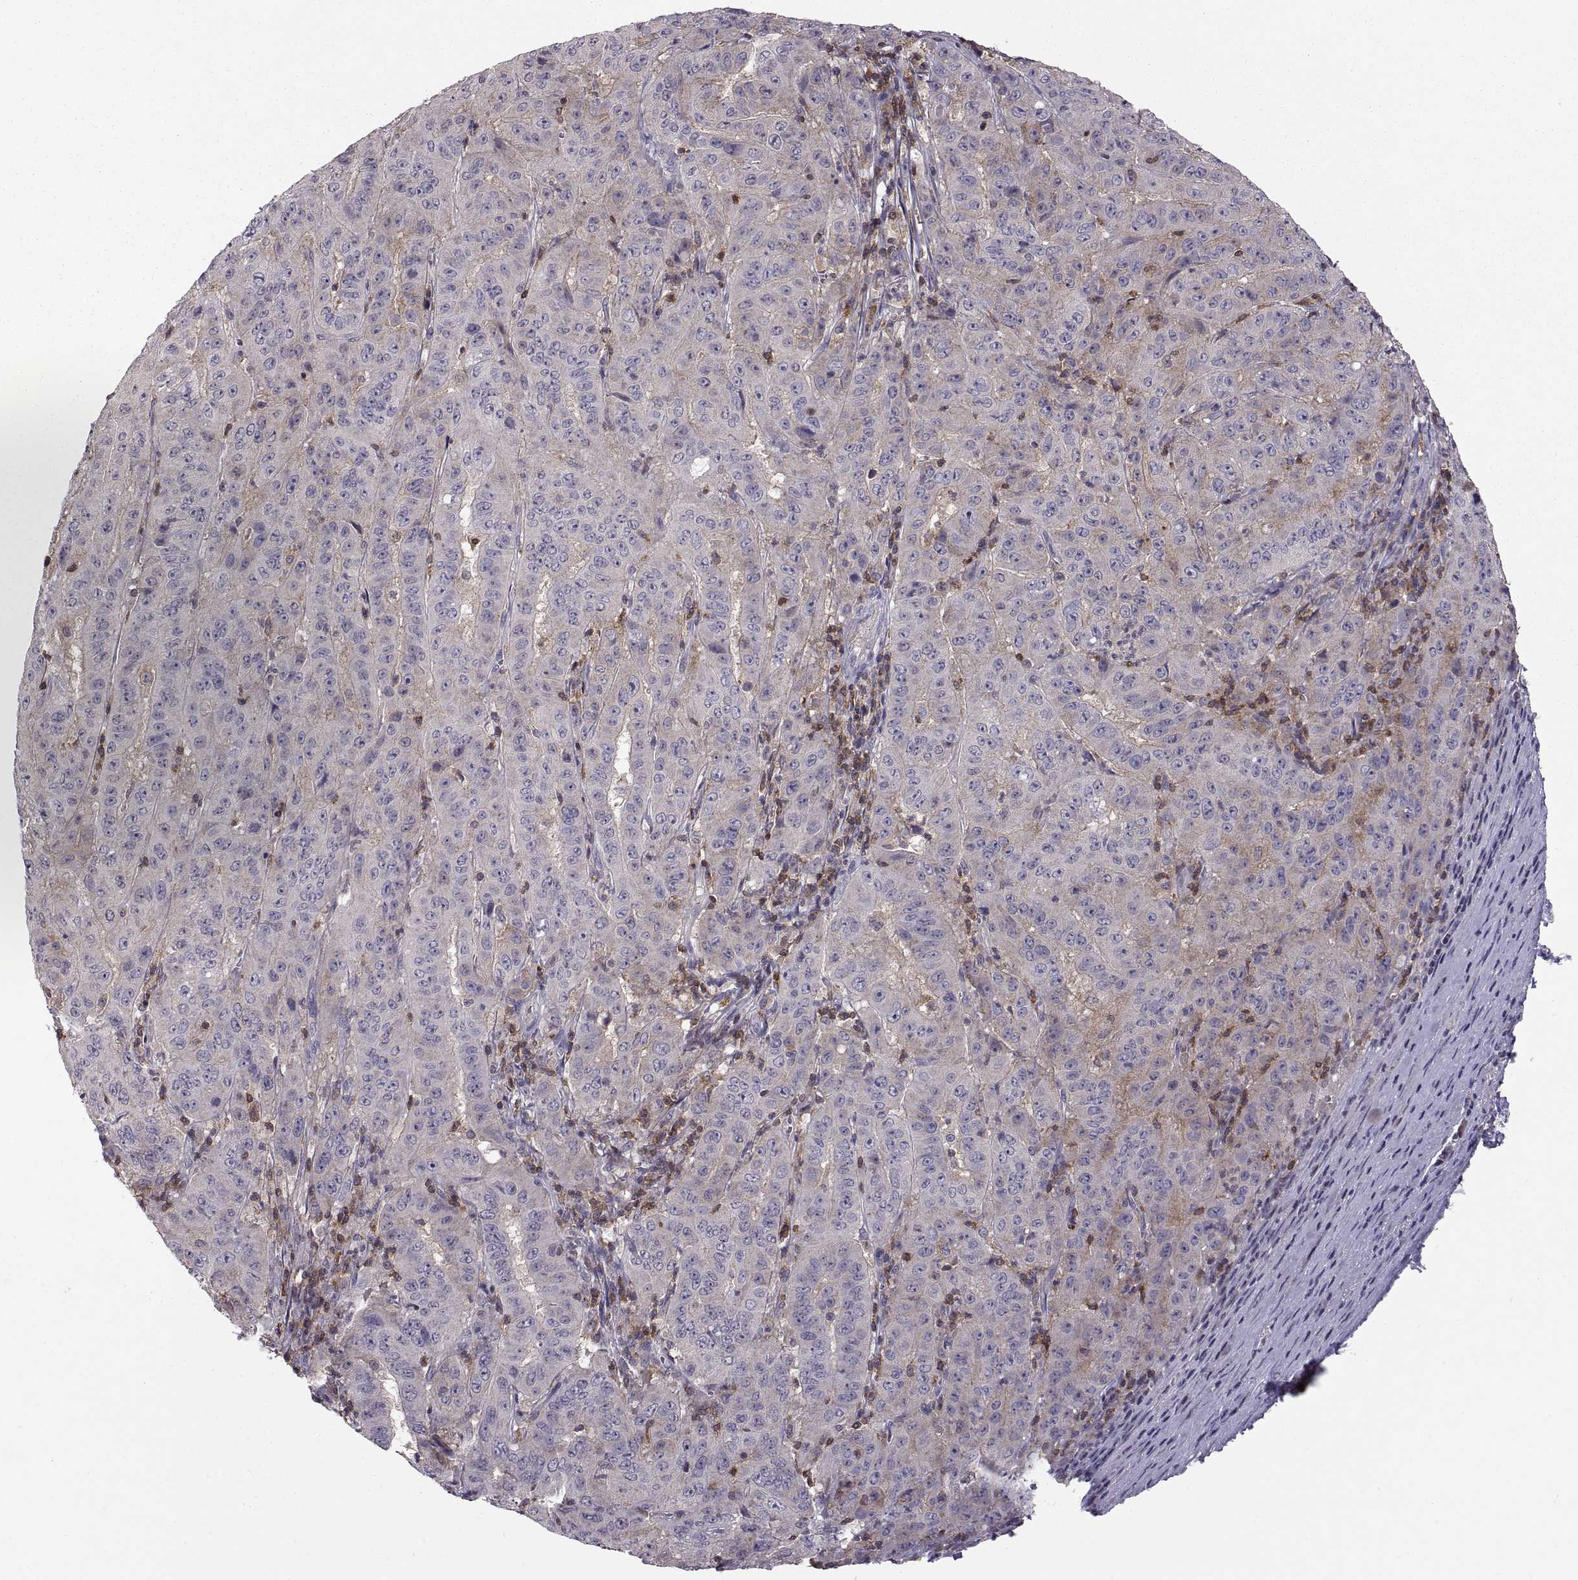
{"staining": {"intensity": "negative", "quantity": "none", "location": "none"}, "tissue": "pancreatic cancer", "cell_type": "Tumor cells", "image_type": "cancer", "snomed": [{"axis": "morphology", "description": "Adenocarcinoma, NOS"}, {"axis": "topography", "description": "Pancreas"}], "caption": "Pancreatic cancer was stained to show a protein in brown. There is no significant expression in tumor cells. (DAB (3,3'-diaminobenzidine) immunohistochemistry (IHC) with hematoxylin counter stain).", "gene": "EZR", "patient": {"sex": "male", "age": 63}}